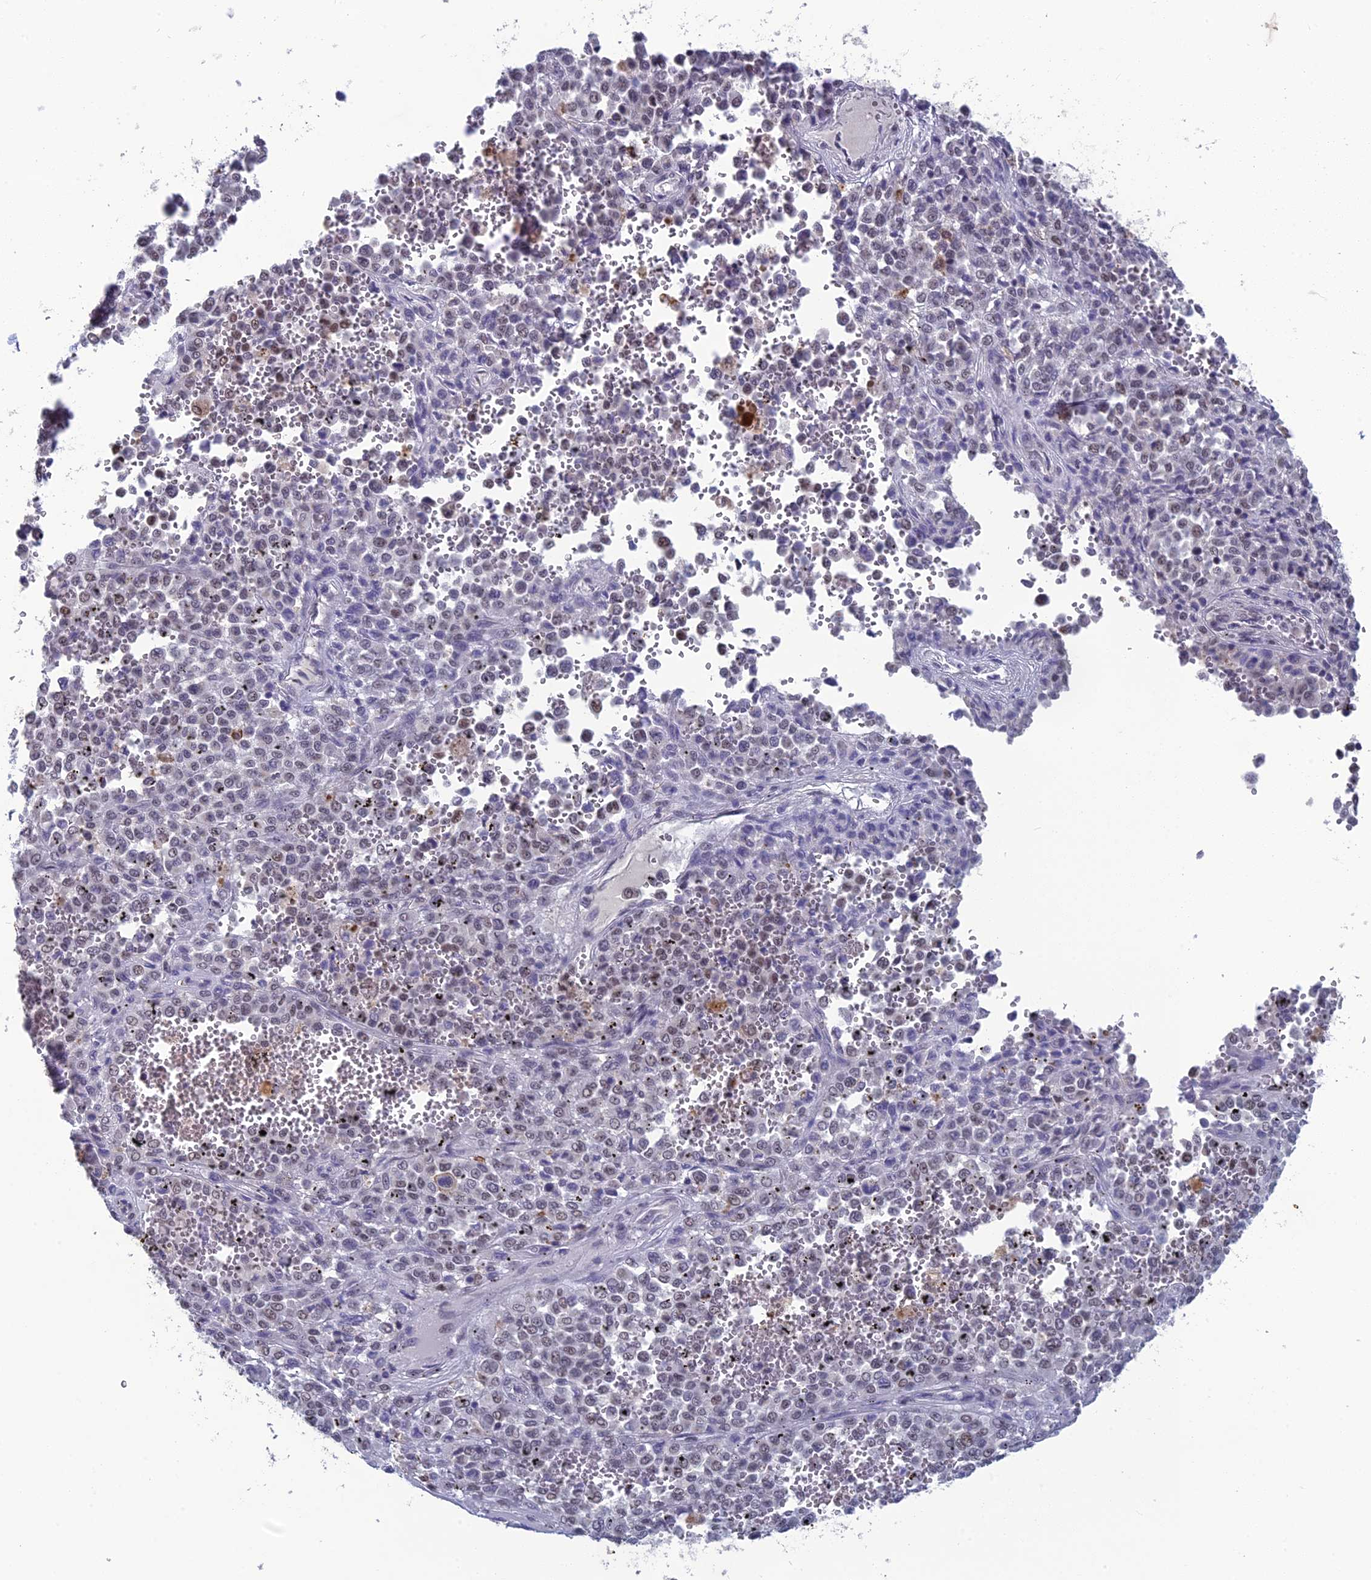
{"staining": {"intensity": "weak", "quantity": "25%-75%", "location": "nuclear"}, "tissue": "melanoma", "cell_type": "Tumor cells", "image_type": "cancer", "snomed": [{"axis": "morphology", "description": "Malignant melanoma, Metastatic site"}, {"axis": "topography", "description": "Pancreas"}], "caption": "An image of human melanoma stained for a protein exhibits weak nuclear brown staining in tumor cells. The protein is shown in brown color, while the nuclei are stained blue.", "gene": "MT-CO3", "patient": {"sex": "female", "age": 30}}